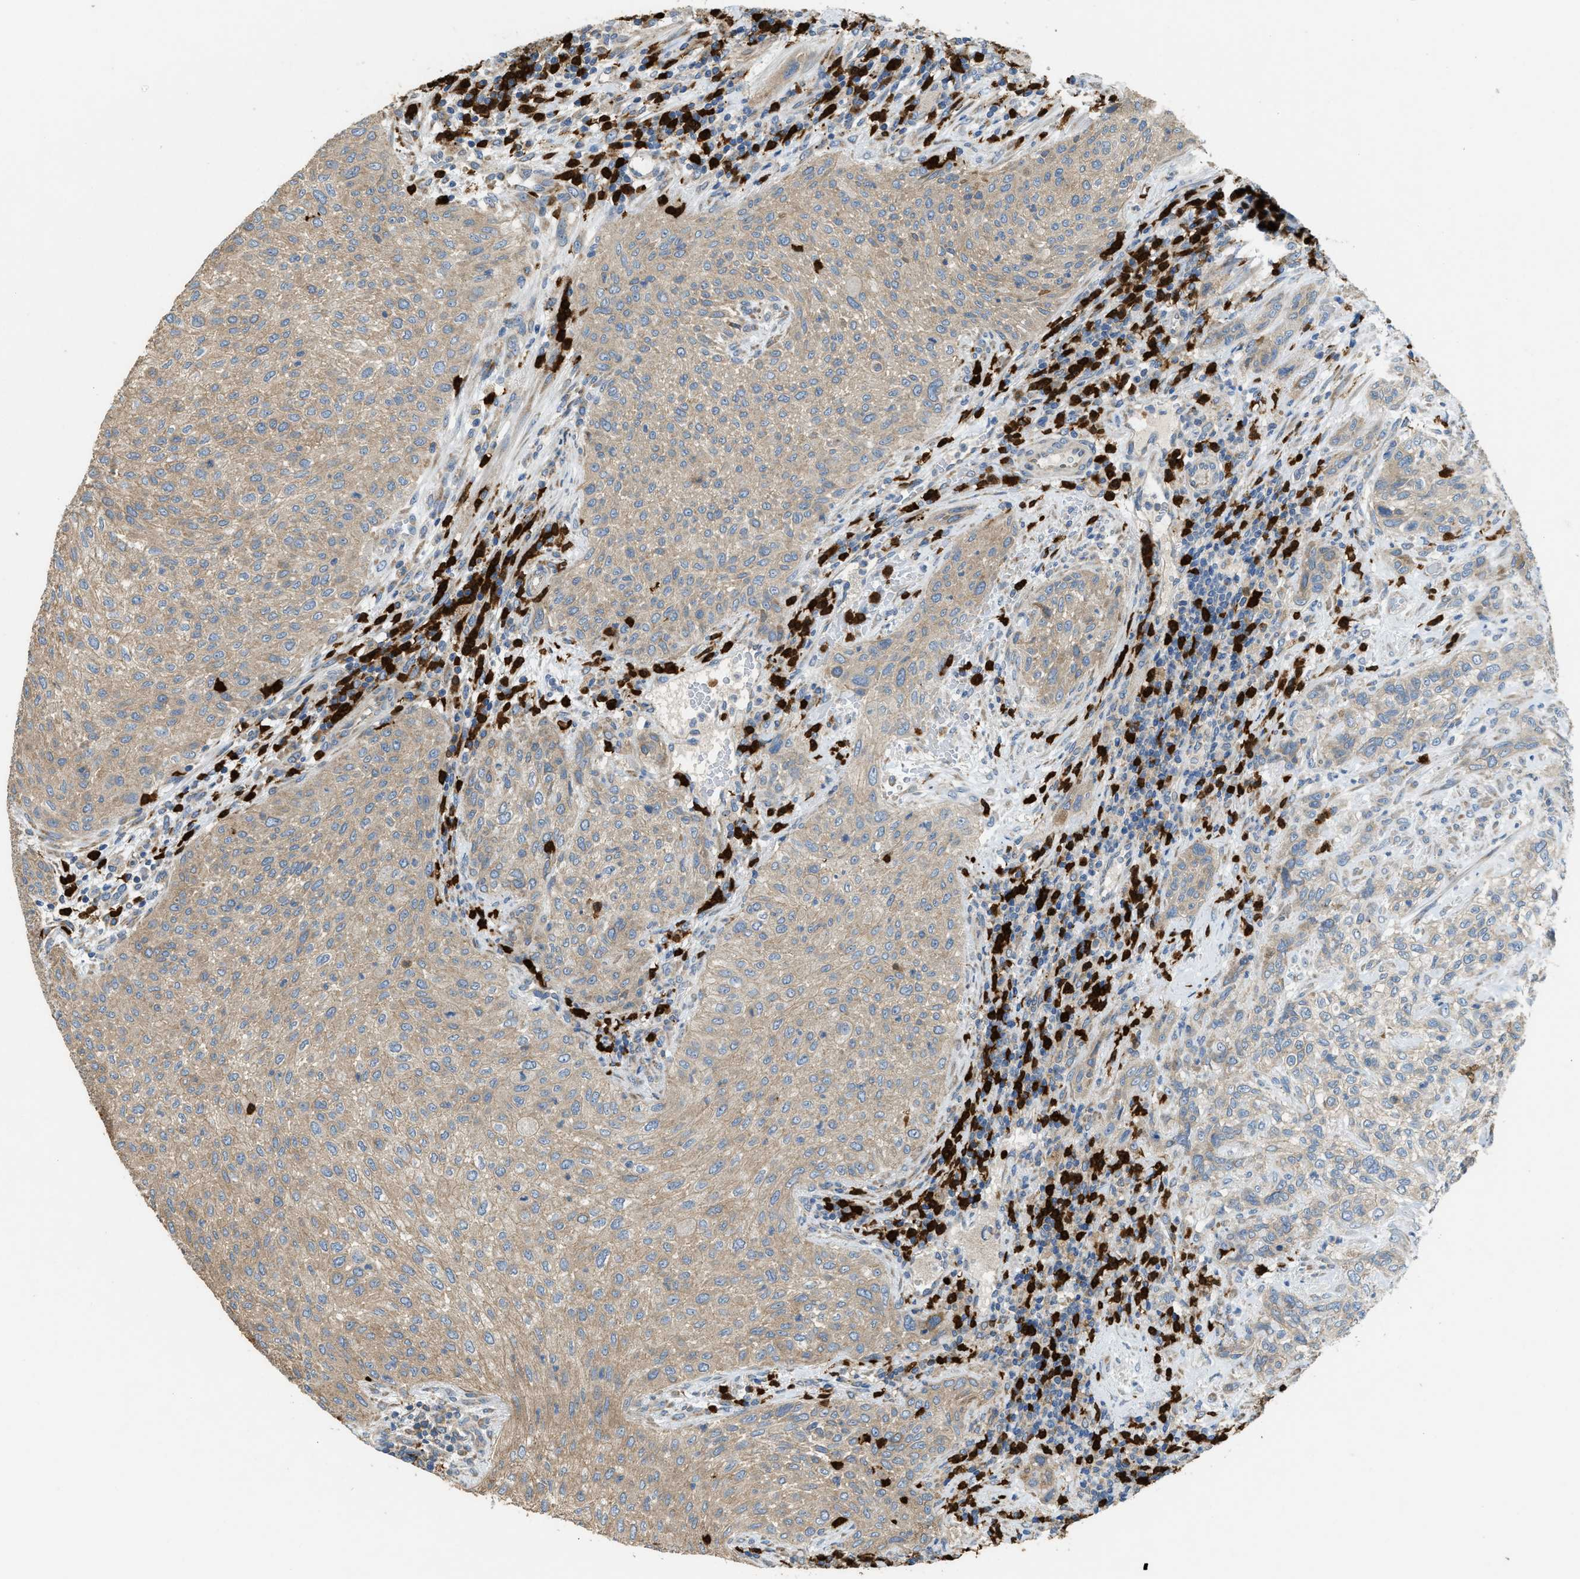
{"staining": {"intensity": "weak", "quantity": ">75%", "location": "cytoplasmic/membranous"}, "tissue": "urothelial cancer", "cell_type": "Tumor cells", "image_type": "cancer", "snomed": [{"axis": "morphology", "description": "Urothelial carcinoma, Low grade"}, {"axis": "morphology", "description": "Urothelial carcinoma, High grade"}, {"axis": "topography", "description": "Urinary bladder"}], "caption": "Human urothelial cancer stained for a protein (brown) shows weak cytoplasmic/membranous positive positivity in about >75% of tumor cells.", "gene": "TMEM68", "patient": {"sex": "male", "age": 35}}